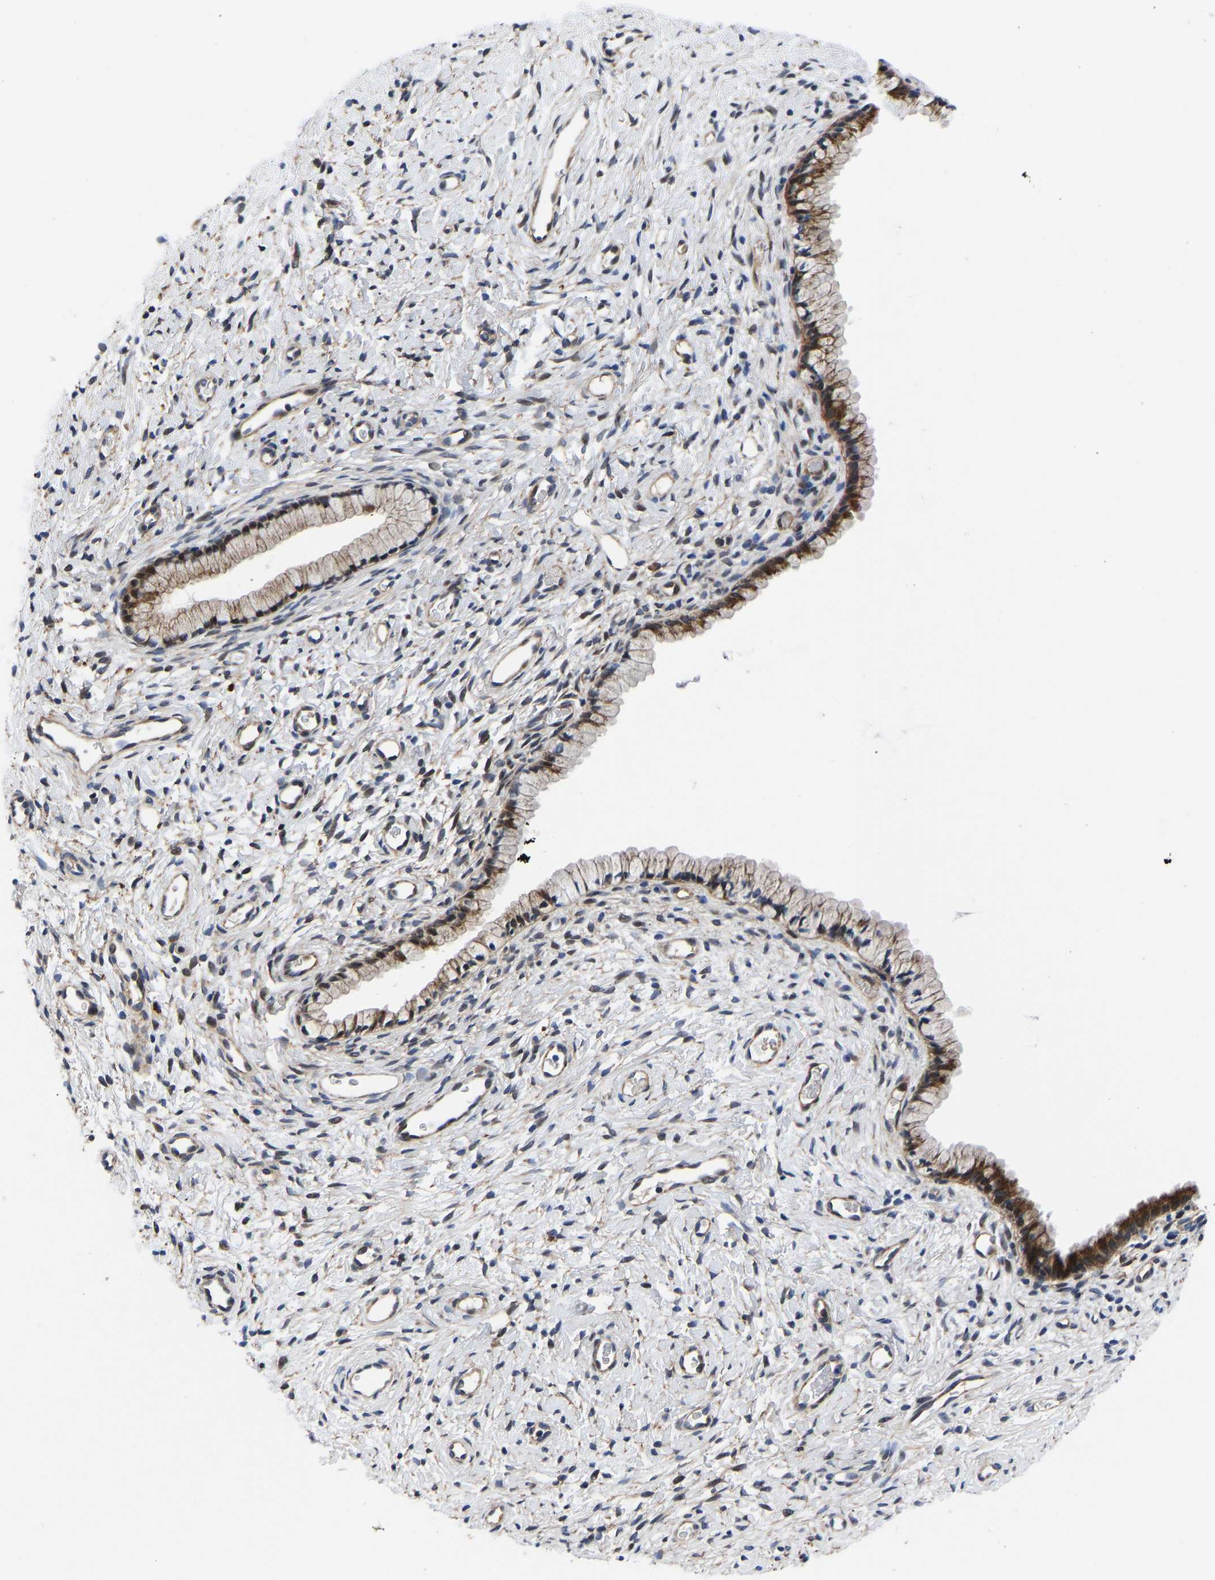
{"staining": {"intensity": "strong", "quantity": "25%-75%", "location": "cytoplasmic/membranous,nuclear"}, "tissue": "cervix", "cell_type": "Glandular cells", "image_type": "normal", "snomed": [{"axis": "morphology", "description": "Normal tissue, NOS"}, {"axis": "topography", "description": "Cervix"}], "caption": "An image showing strong cytoplasmic/membranous,nuclear expression in about 25%-75% of glandular cells in normal cervix, as visualized by brown immunohistochemical staining.", "gene": "TMEM38B", "patient": {"sex": "female", "age": 72}}